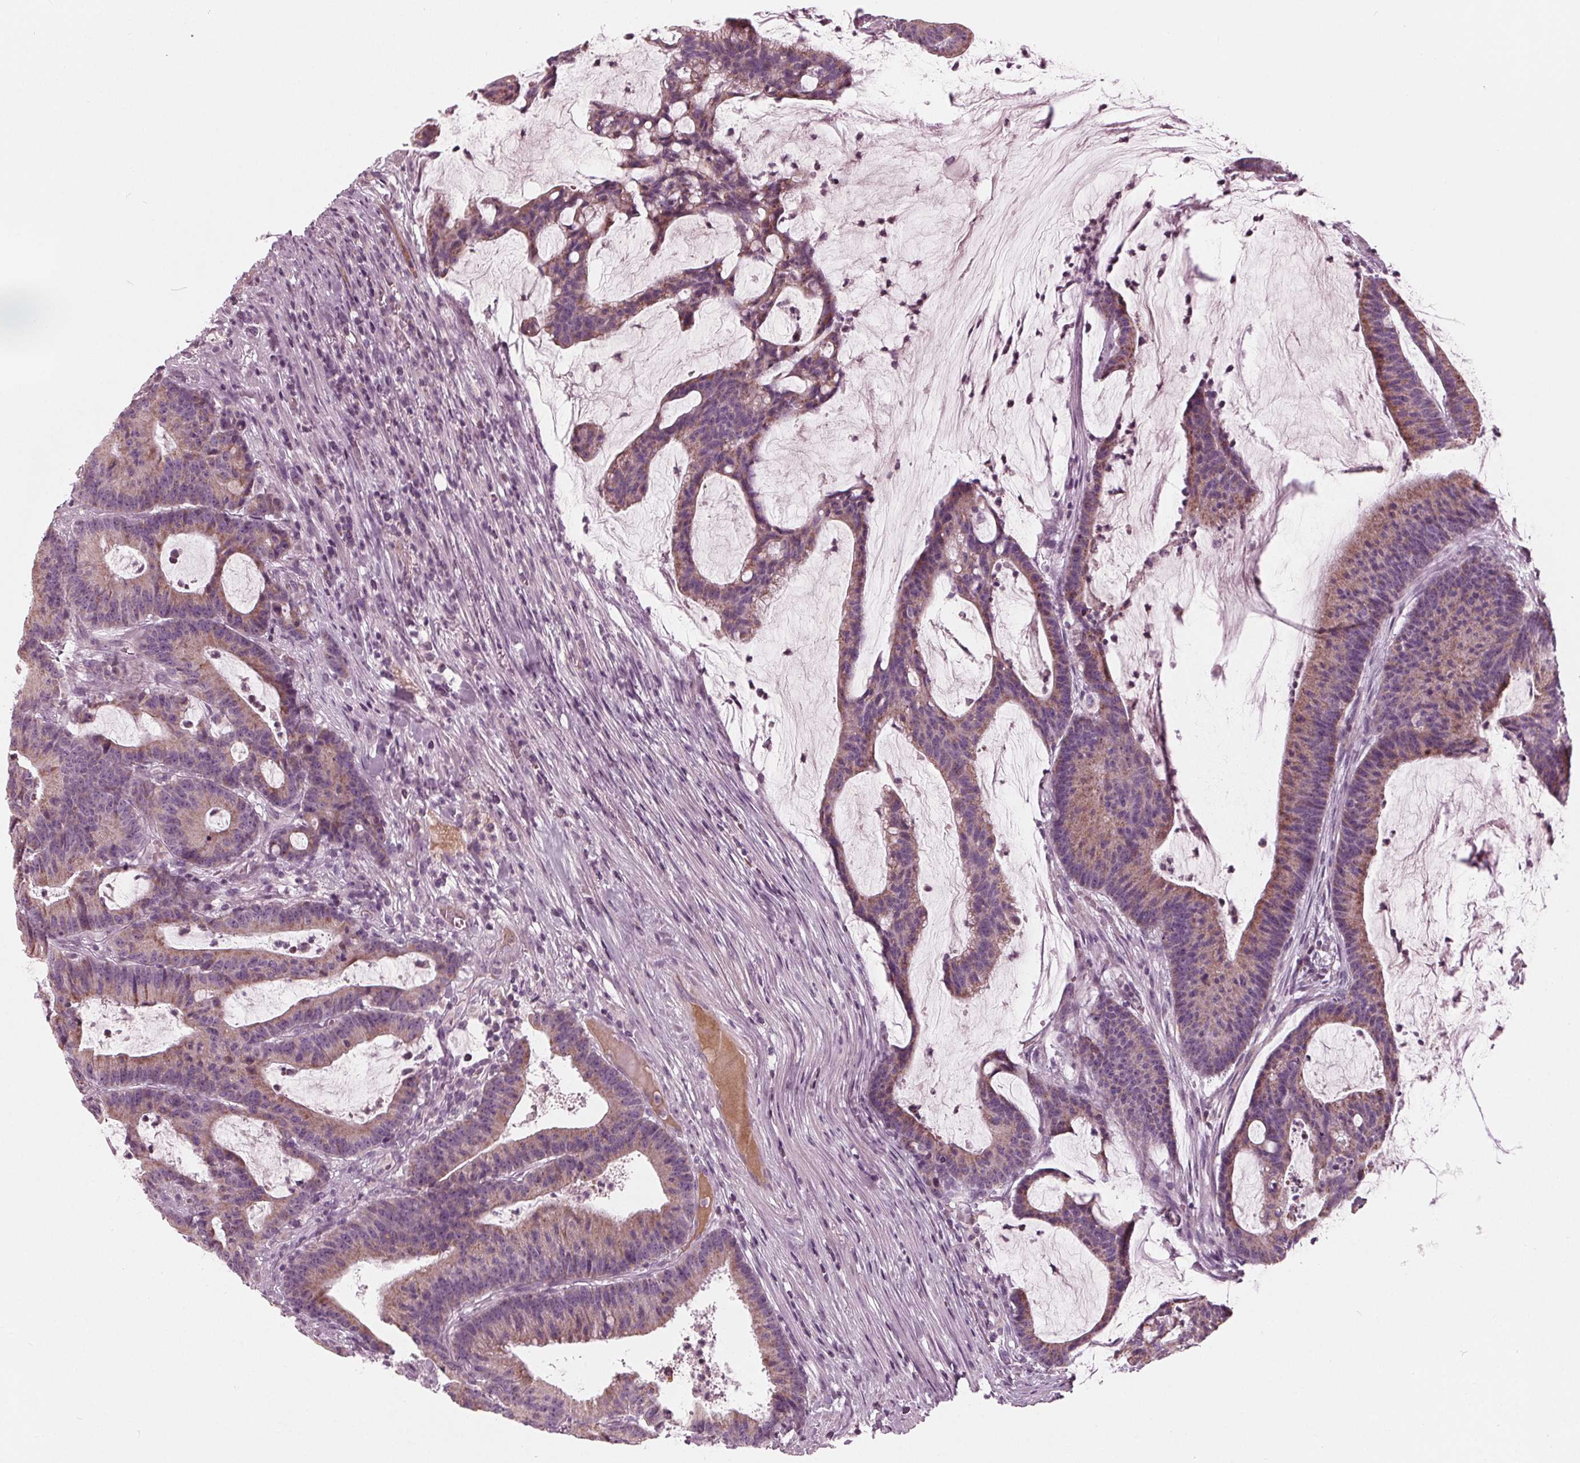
{"staining": {"intensity": "moderate", "quantity": "25%-75%", "location": "cytoplasmic/membranous"}, "tissue": "colorectal cancer", "cell_type": "Tumor cells", "image_type": "cancer", "snomed": [{"axis": "morphology", "description": "Adenocarcinoma, NOS"}, {"axis": "topography", "description": "Colon"}], "caption": "Colorectal cancer was stained to show a protein in brown. There is medium levels of moderate cytoplasmic/membranous expression in about 25%-75% of tumor cells.", "gene": "CLN6", "patient": {"sex": "female", "age": 78}}